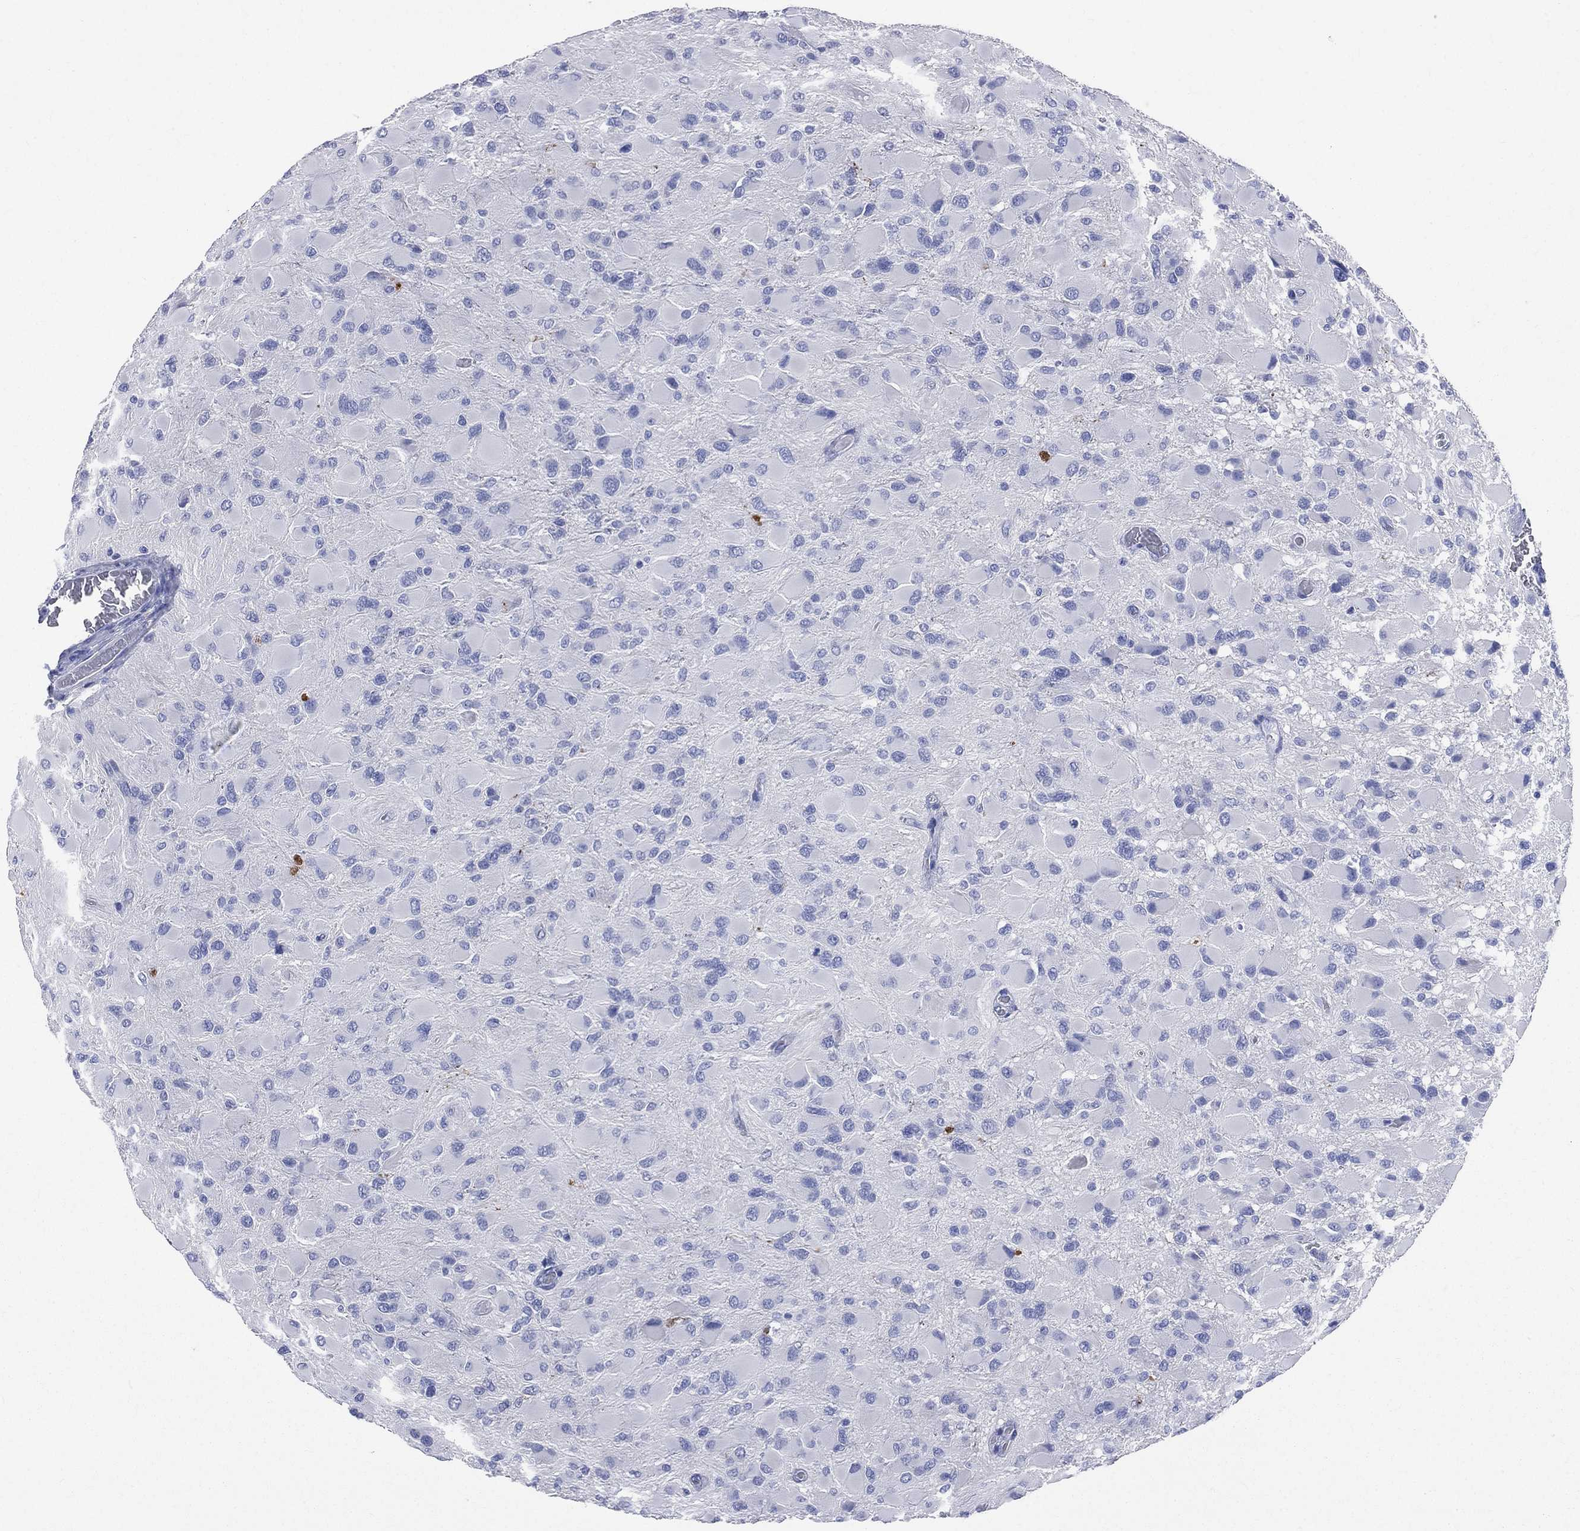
{"staining": {"intensity": "negative", "quantity": "none", "location": "none"}, "tissue": "glioma", "cell_type": "Tumor cells", "image_type": "cancer", "snomed": [{"axis": "morphology", "description": "Glioma, malignant, High grade"}, {"axis": "topography", "description": "Cerebral cortex"}], "caption": "Micrograph shows no significant protein staining in tumor cells of high-grade glioma (malignant).", "gene": "SYP", "patient": {"sex": "female", "age": 36}}